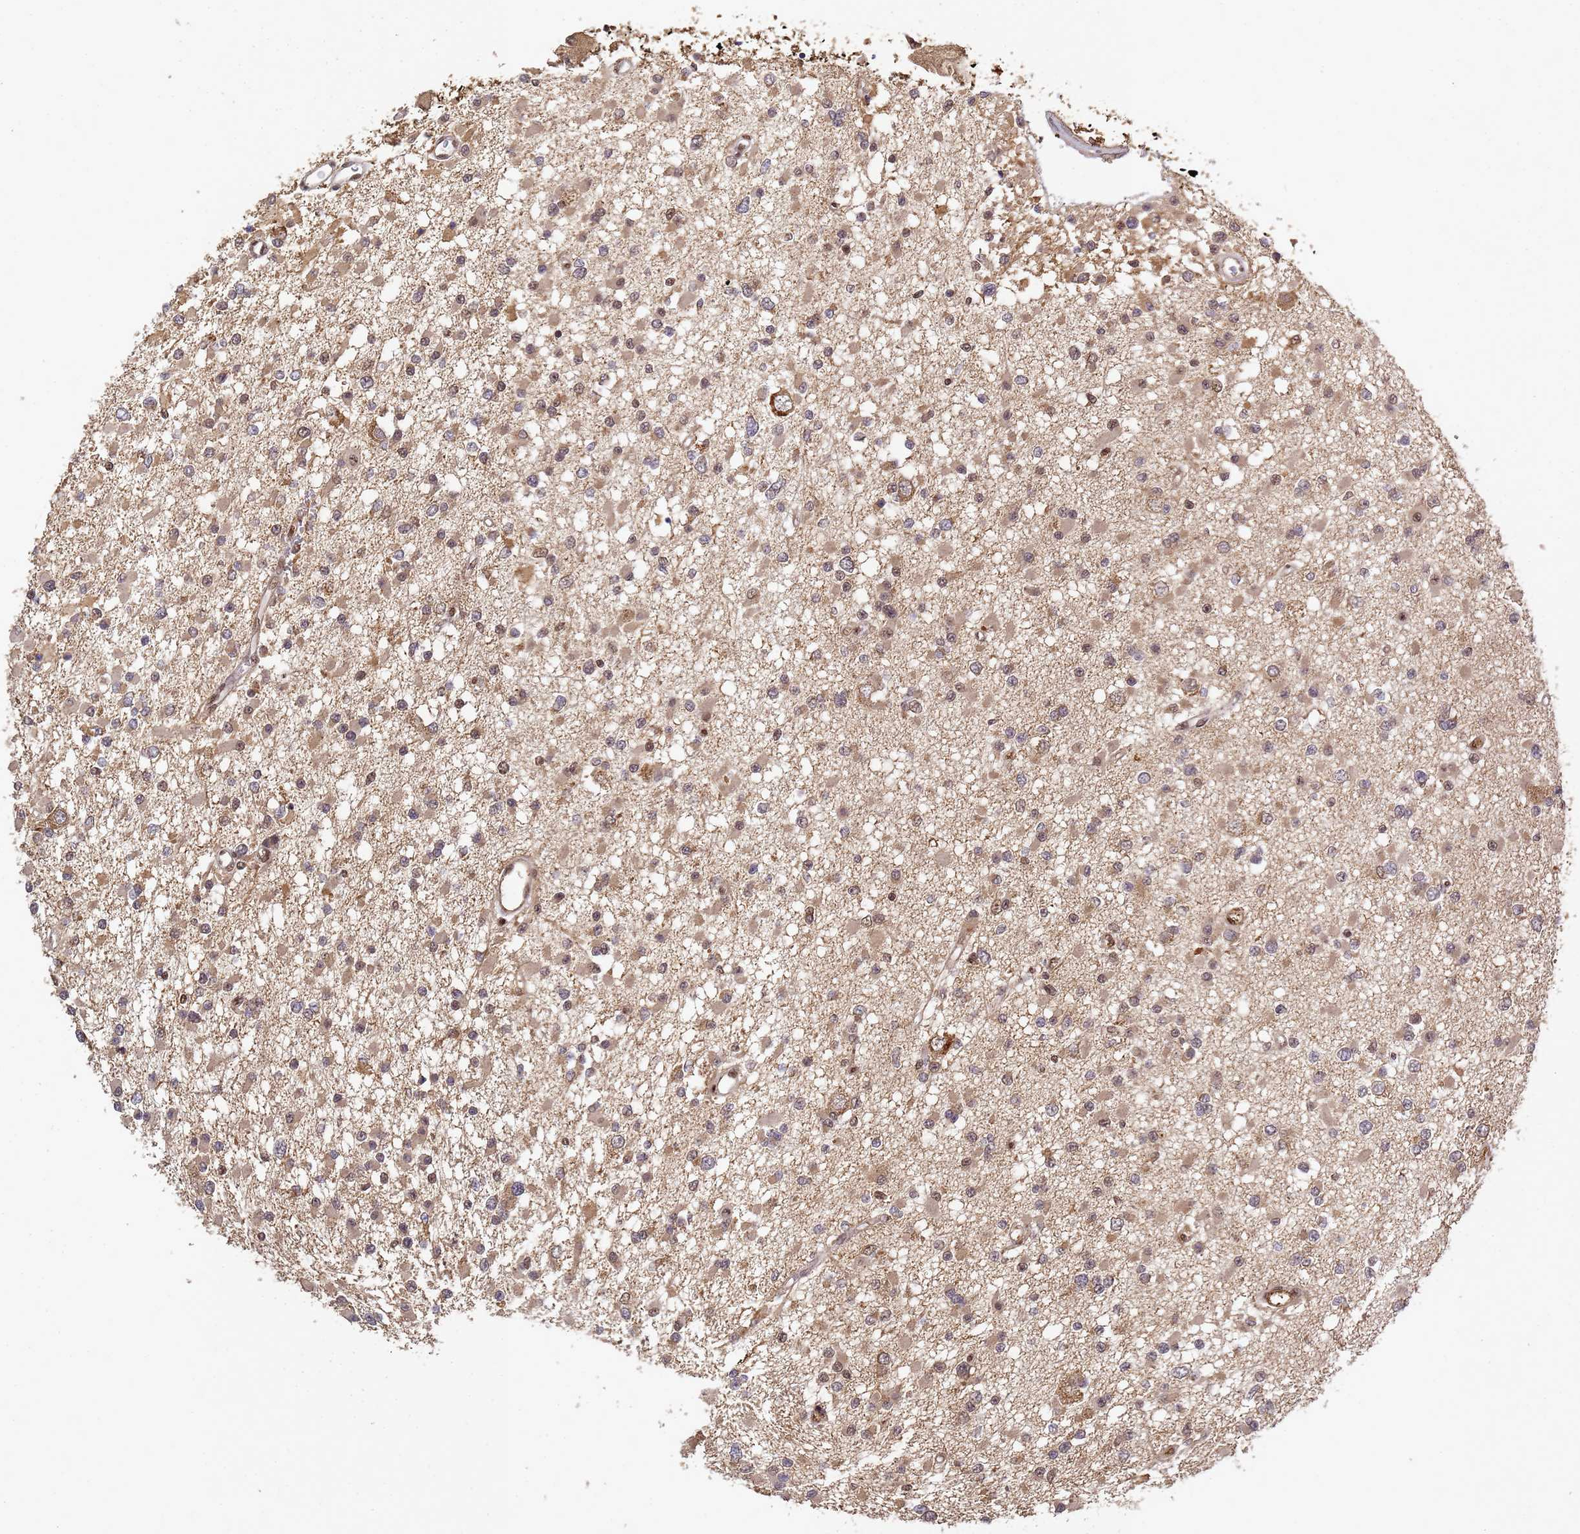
{"staining": {"intensity": "weak", "quantity": ">75%", "location": "cytoplasmic/membranous"}, "tissue": "glioma", "cell_type": "Tumor cells", "image_type": "cancer", "snomed": [{"axis": "morphology", "description": "Glioma, malignant, Low grade"}, {"axis": "topography", "description": "Brain"}], "caption": "This histopathology image demonstrates malignant glioma (low-grade) stained with immunohistochemistry to label a protein in brown. The cytoplasmic/membranous of tumor cells show weak positivity for the protein. Nuclei are counter-stained blue.", "gene": "SECISBP2", "patient": {"sex": "female", "age": 22}}